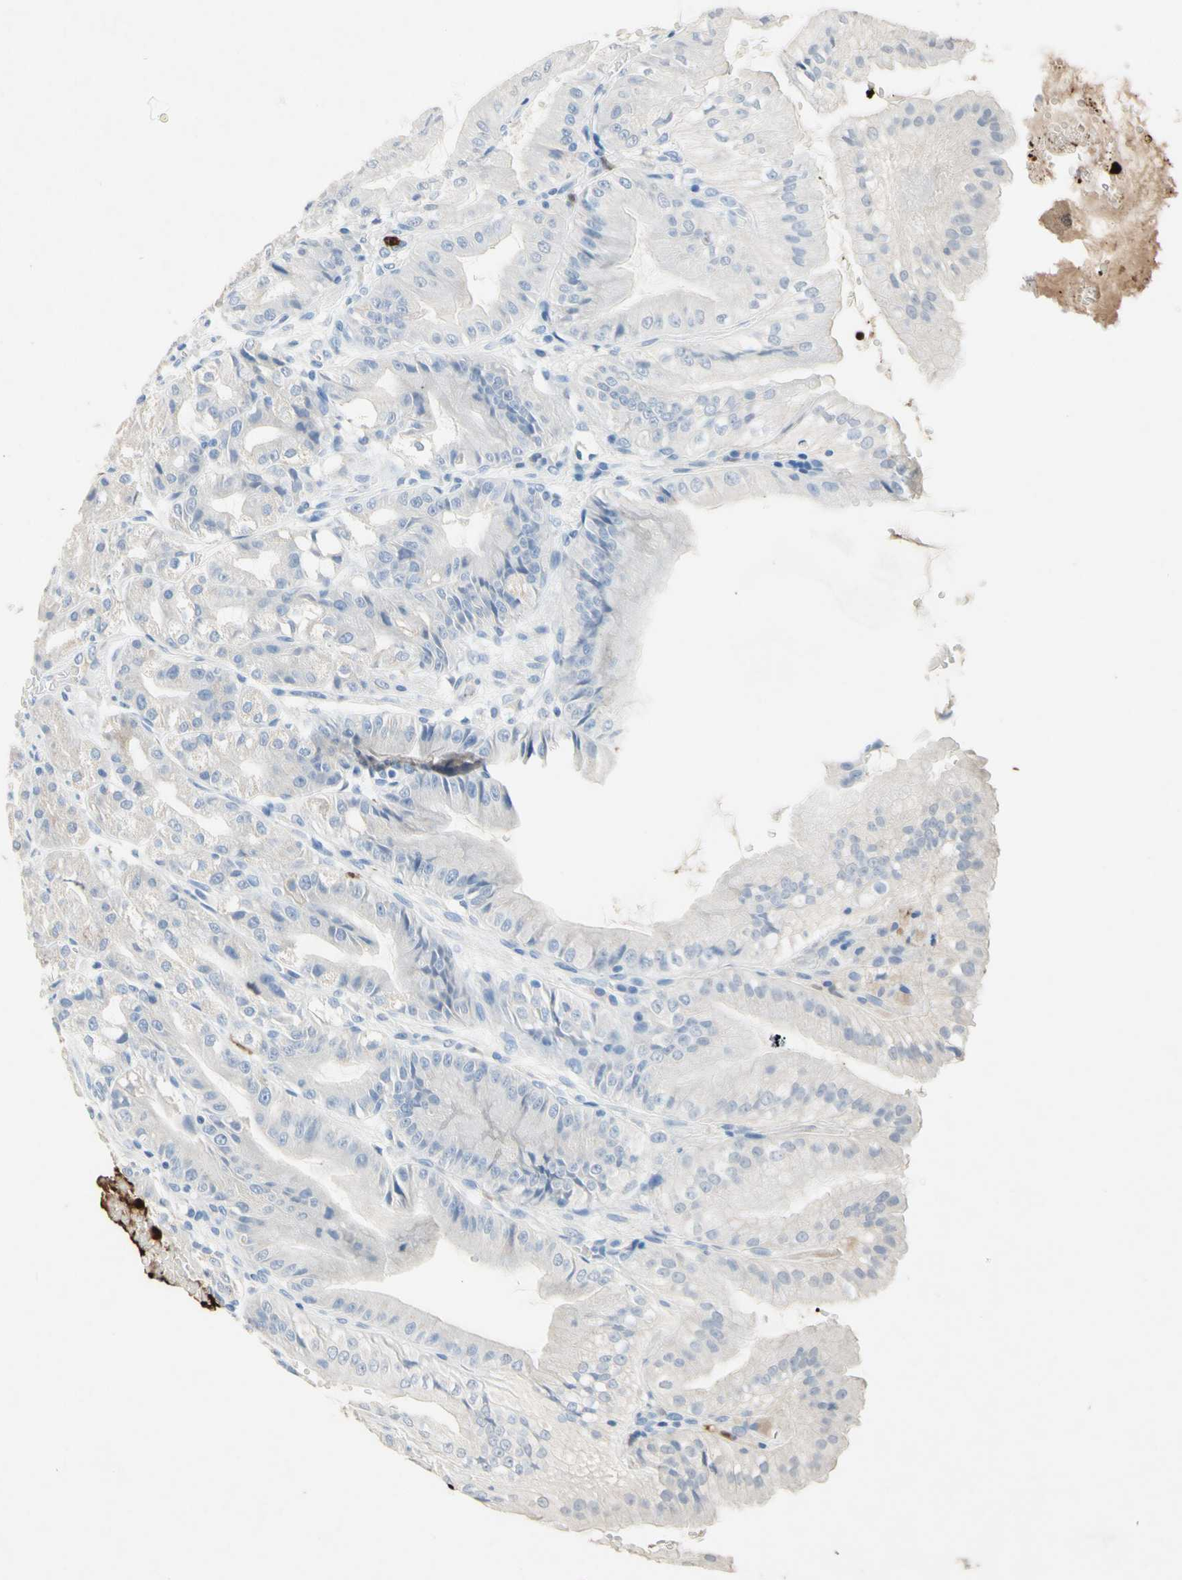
{"staining": {"intensity": "moderate", "quantity": "<25%", "location": "cytoplasmic/membranous"}, "tissue": "stomach", "cell_type": "Glandular cells", "image_type": "normal", "snomed": [{"axis": "morphology", "description": "Normal tissue, NOS"}, {"axis": "topography", "description": "Stomach, lower"}], "caption": "Moderate cytoplasmic/membranous expression is identified in about <25% of glandular cells in unremarkable stomach.", "gene": "NFKBIZ", "patient": {"sex": "male", "age": 71}}